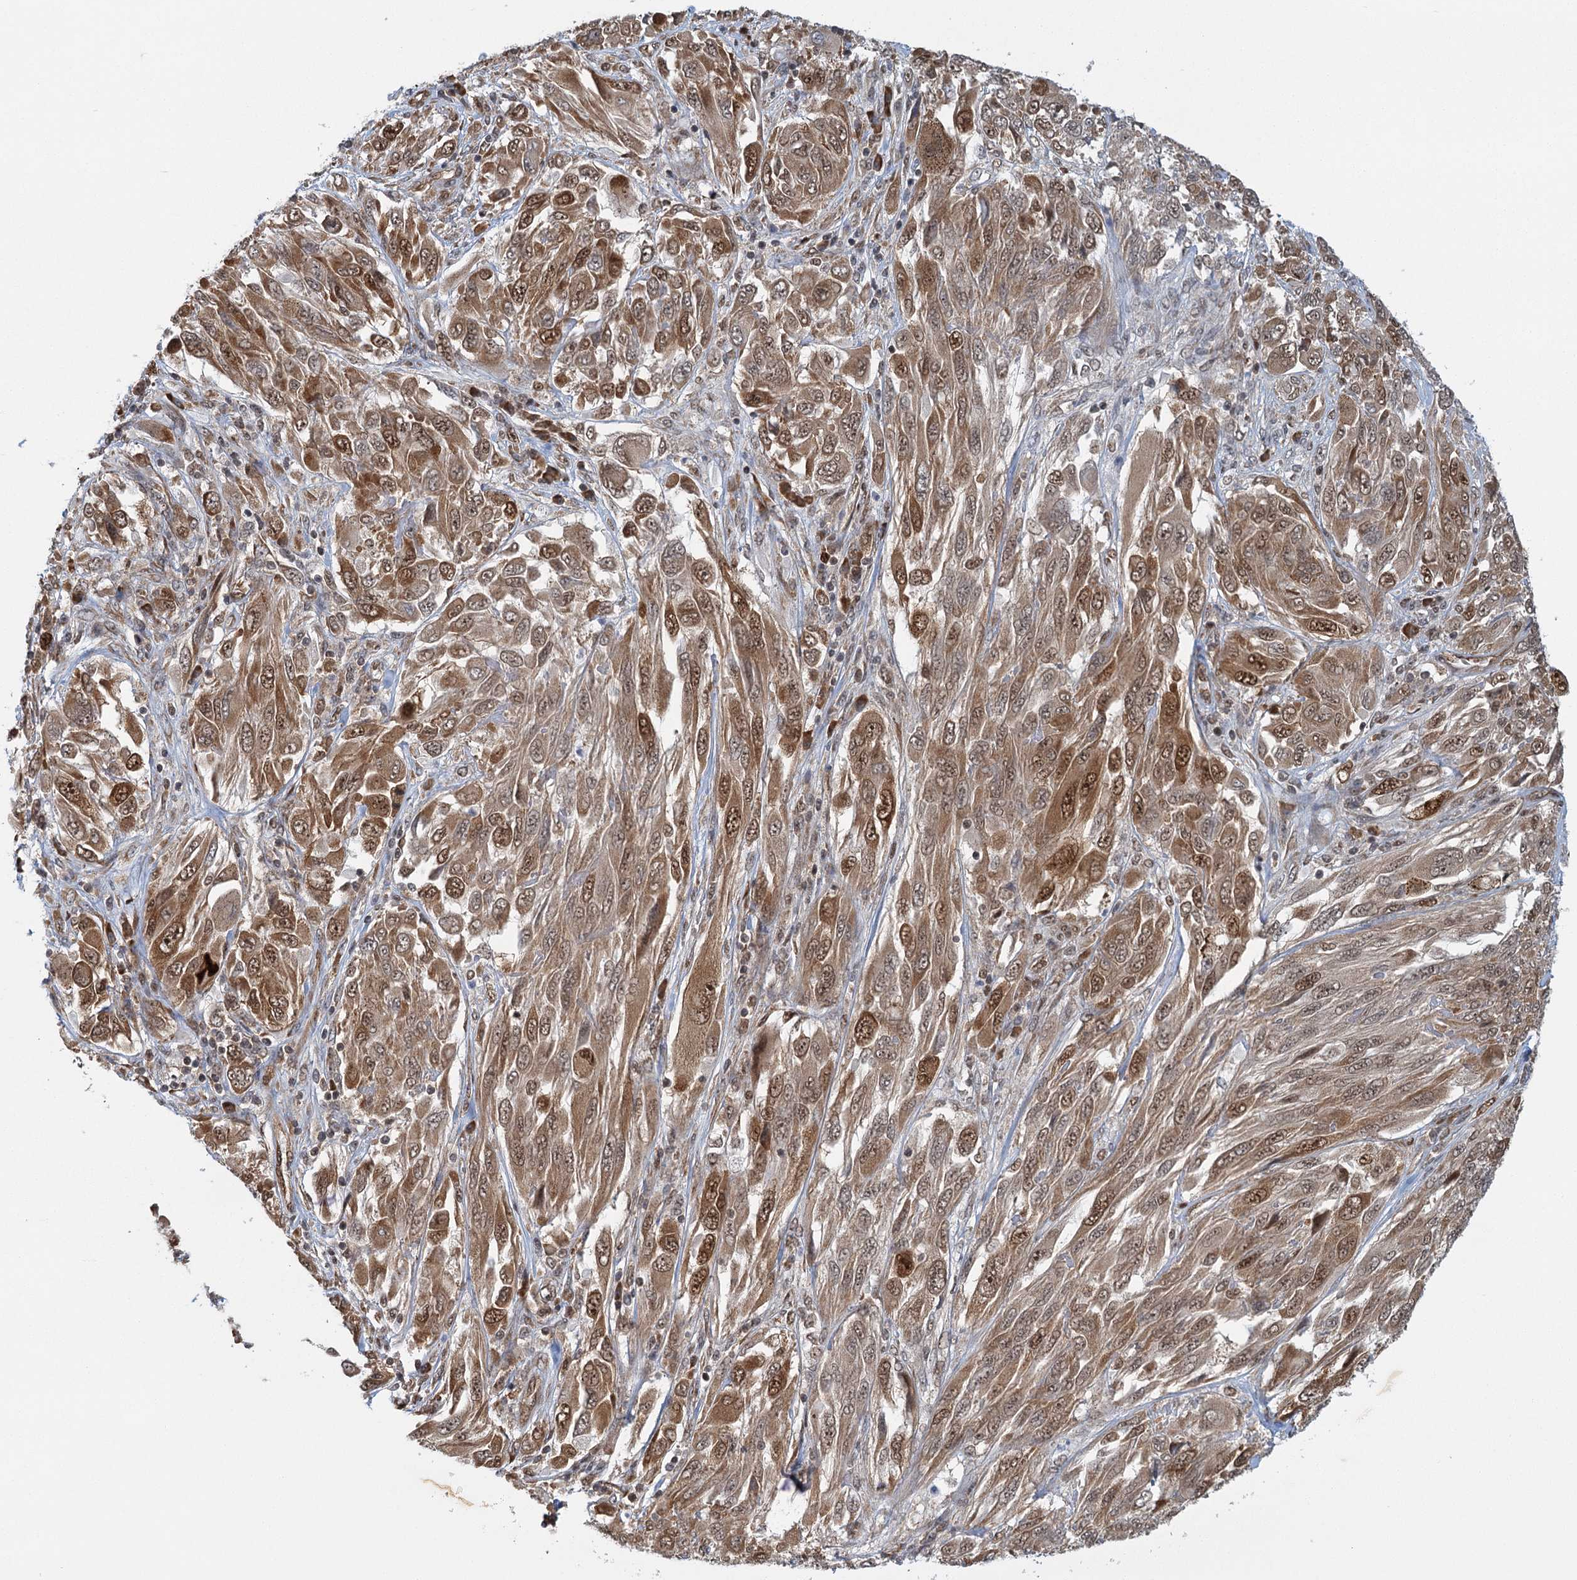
{"staining": {"intensity": "moderate", "quantity": ">75%", "location": "cytoplasmic/membranous,nuclear"}, "tissue": "melanoma", "cell_type": "Tumor cells", "image_type": "cancer", "snomed": [{"axis": "morphology", "description": "Malignant melanoma, NOS"}, {"axis": "topography", "description": "Skin"}], "caption": "This histopathology image demonstrates IHC staining of malignant melanoma, with medium moderate cytoplasmic/membranous and nuclear positivity in about >75% of tumor cells.", "gene": "GPATCH11", "patient": {"sex": "female", "age": 91}}